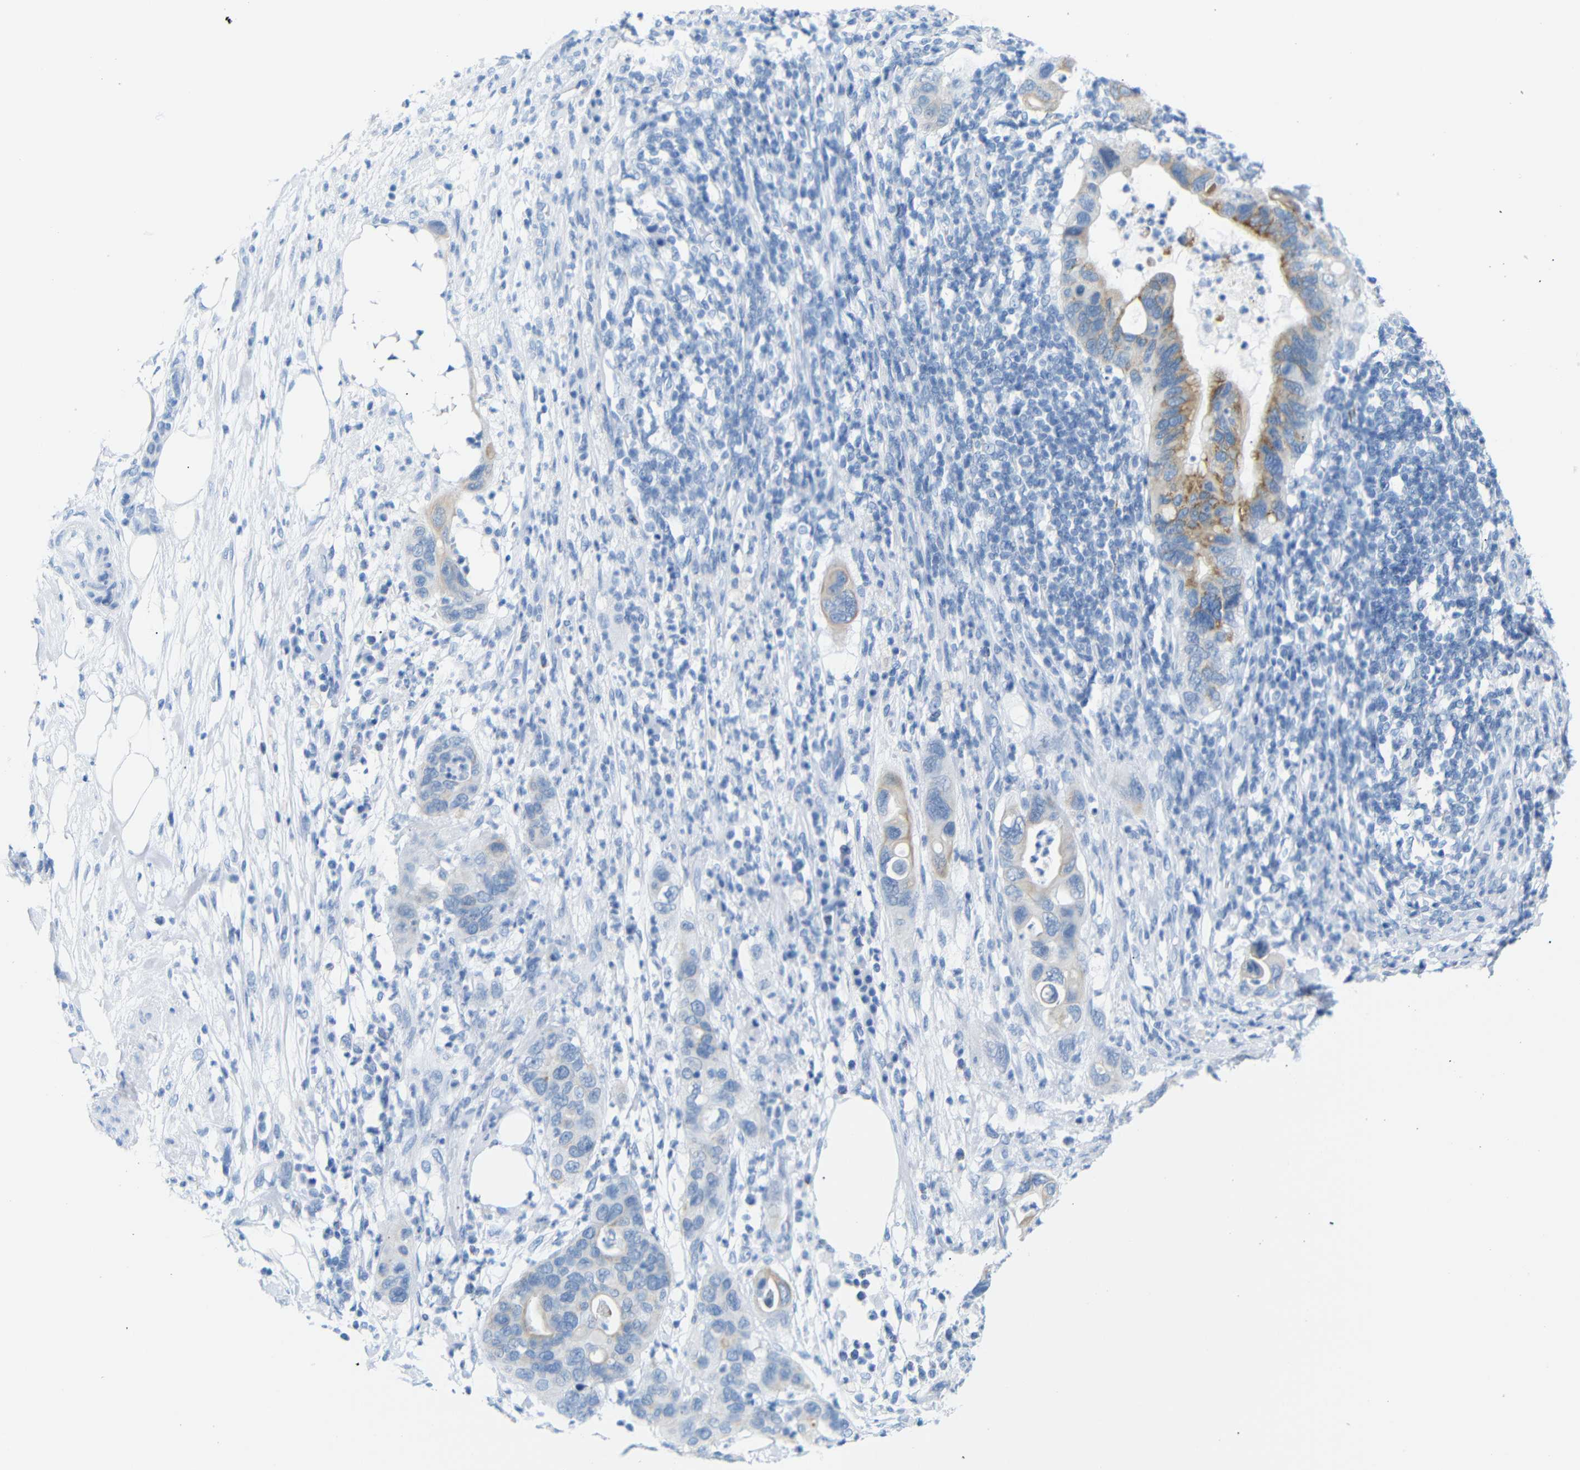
{"staining": {"intensity": "moderate", "quantity": "<25%", "location": "cytoplasmic/membranous"}, "tissue": "pancreatic cancer", "cell_type": "Tumor cells", "image_type": "cancer", "snomed": [{"axis": "morphology", "description": "Adenocarcinoma, NOS"}, {"axis": "topography", "description": "Pancreas"}], "caption": "DAB (3,3'-diaminobenzidine) immunohistochemical staining of pancreatic cancer displays moderate cytoplasmic/membranous protein positivity in about <25% of tumor cells.", "gene": "DYNAP", "patient": {"sex": "female", "age": 71}}